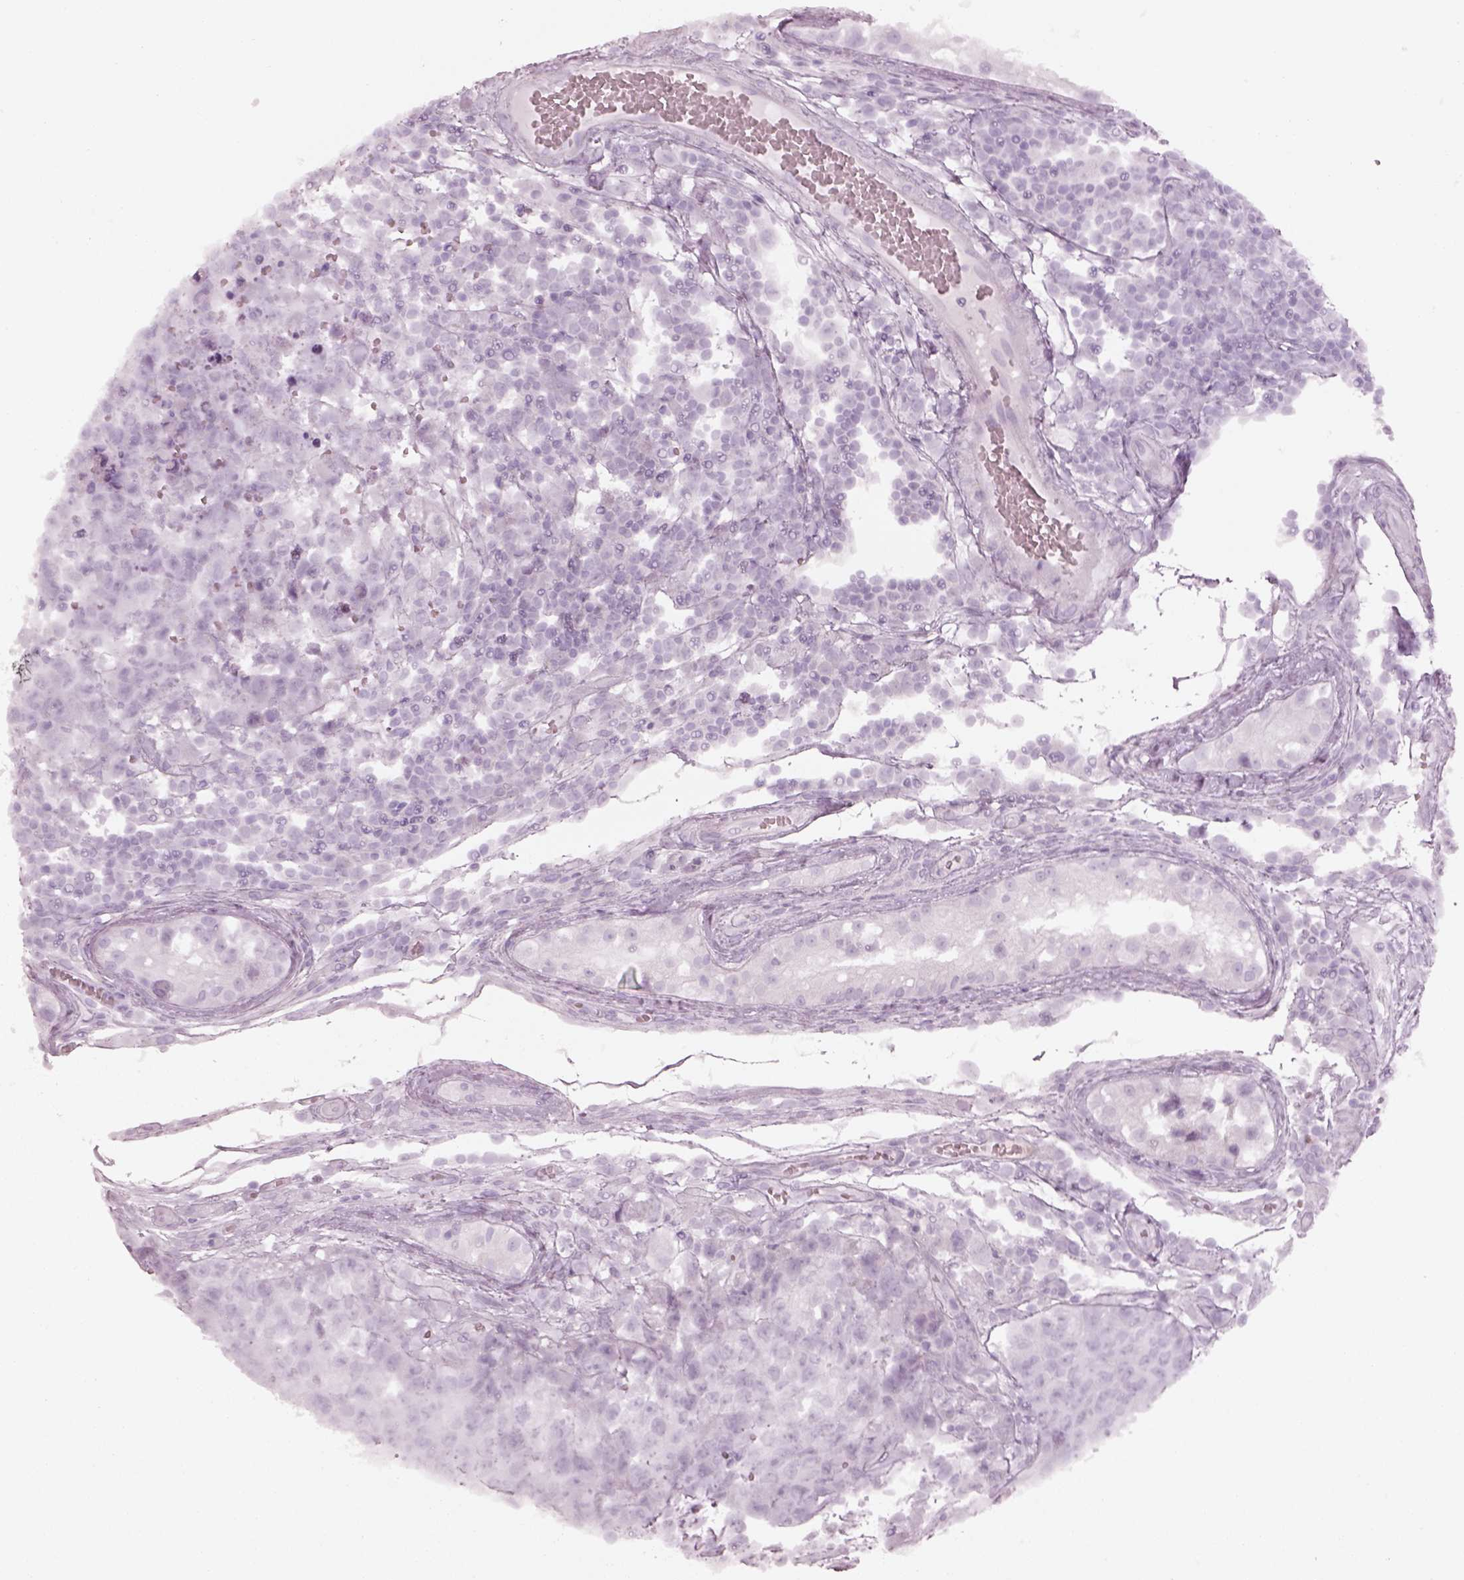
{"staining": {"intensity": "negative", "quantity": "none", "location": "none"}, "tissue": "testis cancer", "cell_type": "Tumor cells", "image_type": "cancer", "snomed": [{"axis": "morphology", "description": "Carcinoma, Embryonal, NOS"}, {"axis": "topography", "description": "Testis"}], "caption": "Tumor cells are negative for brown protein staining in embryonal carcinoma (testis). (DAB immunohistochemistry (IHC), high magnification).", "gene": "SPATA6L", "patient": {"sex": "male", "age": 23}}